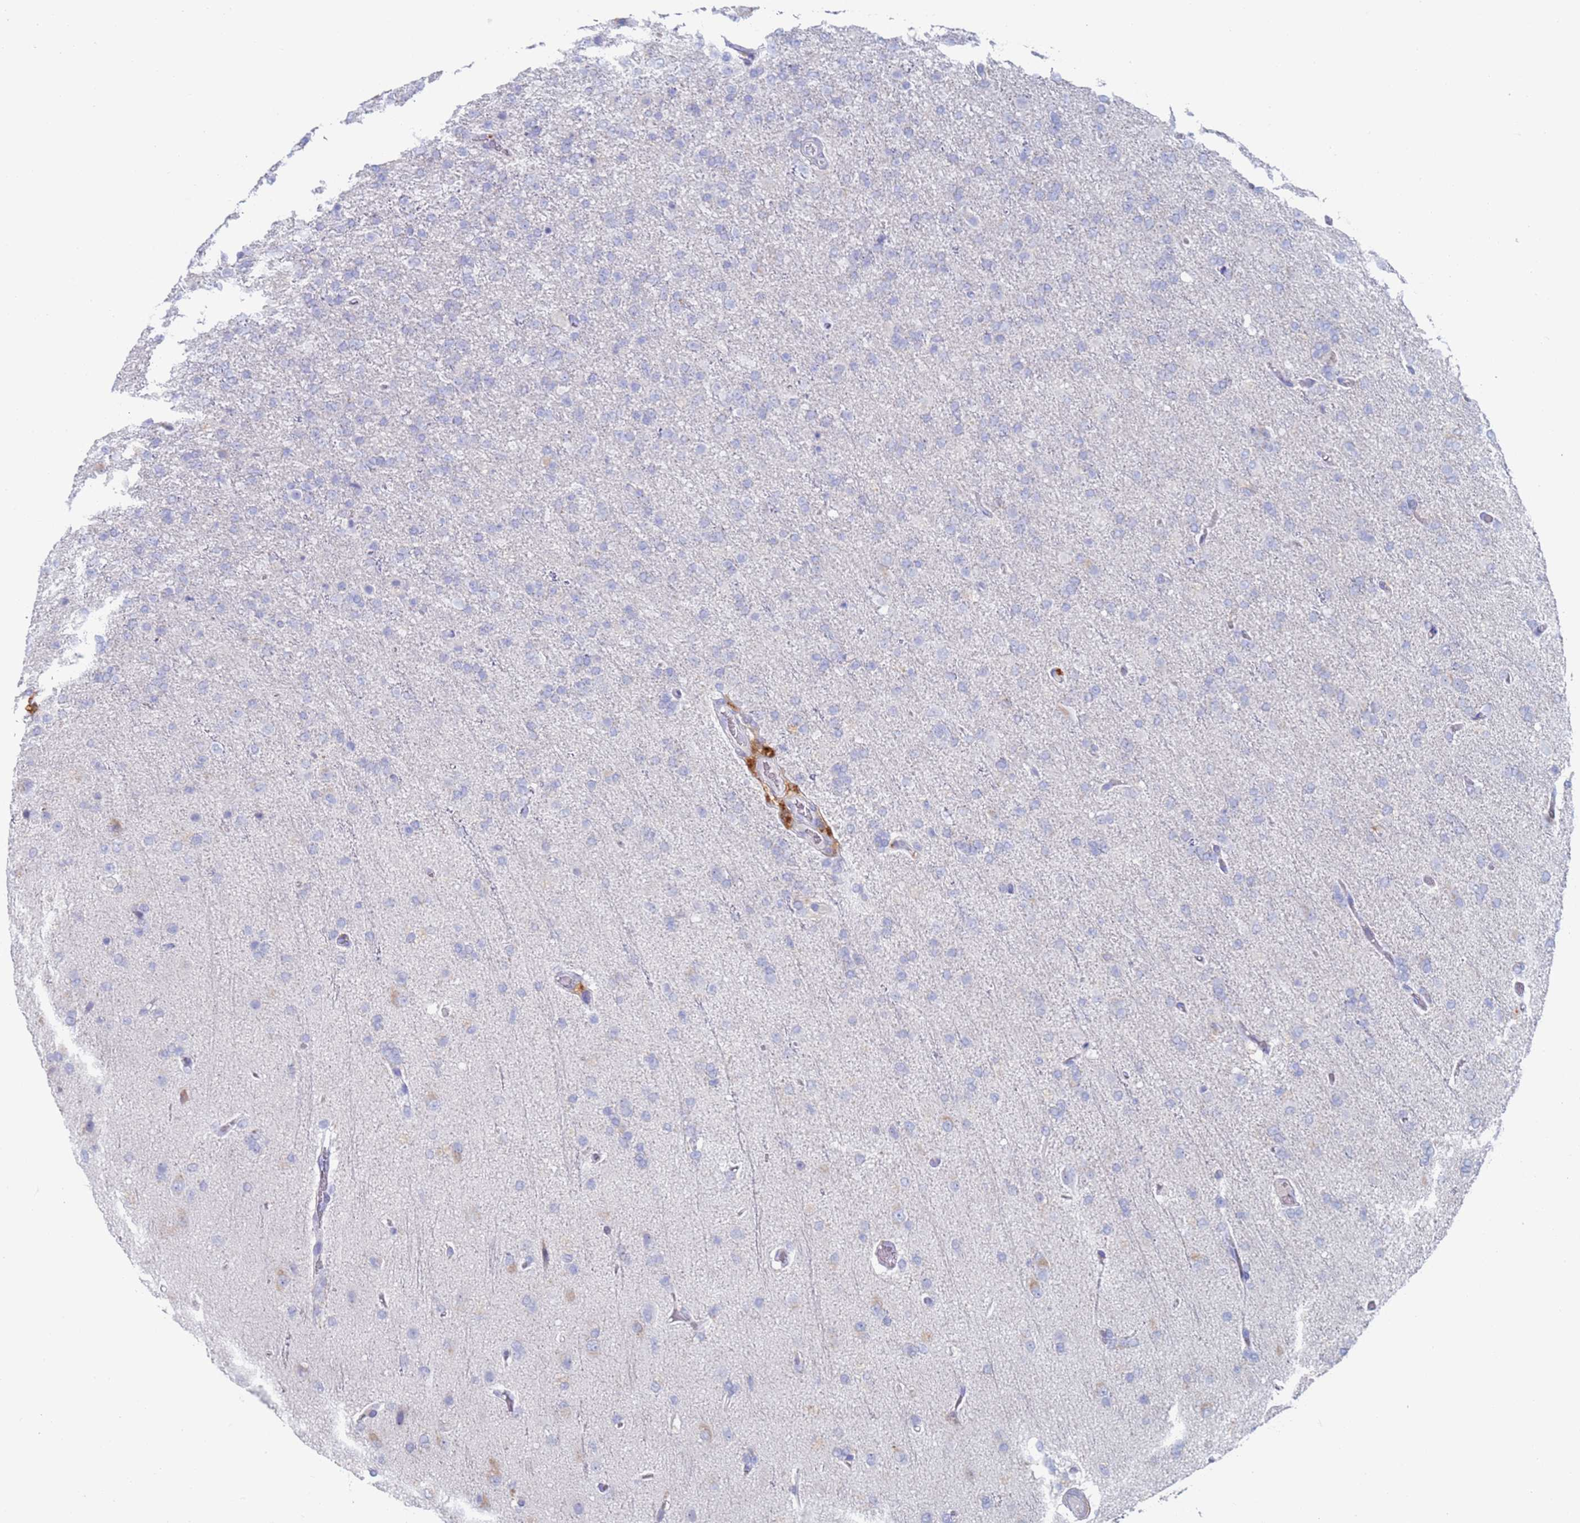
{"staining": {"intensity": "negative", "quantity": "none", "location": "none"}, "tissue": "glioma", "cell_type": "Tumor cells", "image_type": "cancer", "snomed": [{"axis": "morphology", "description": "Glioma, malignant, High grade"}, {"axis": "topography", "description": "Brain"}], "caption": "Immunohistochemistry (IHC) histopathology image of human malignant glioma (high-grade) stained for a protein (brown), which exhibits no positivity in tumor cells.", "gene": "FUCA1", "patient": {"sex": "female", "age": 74}}